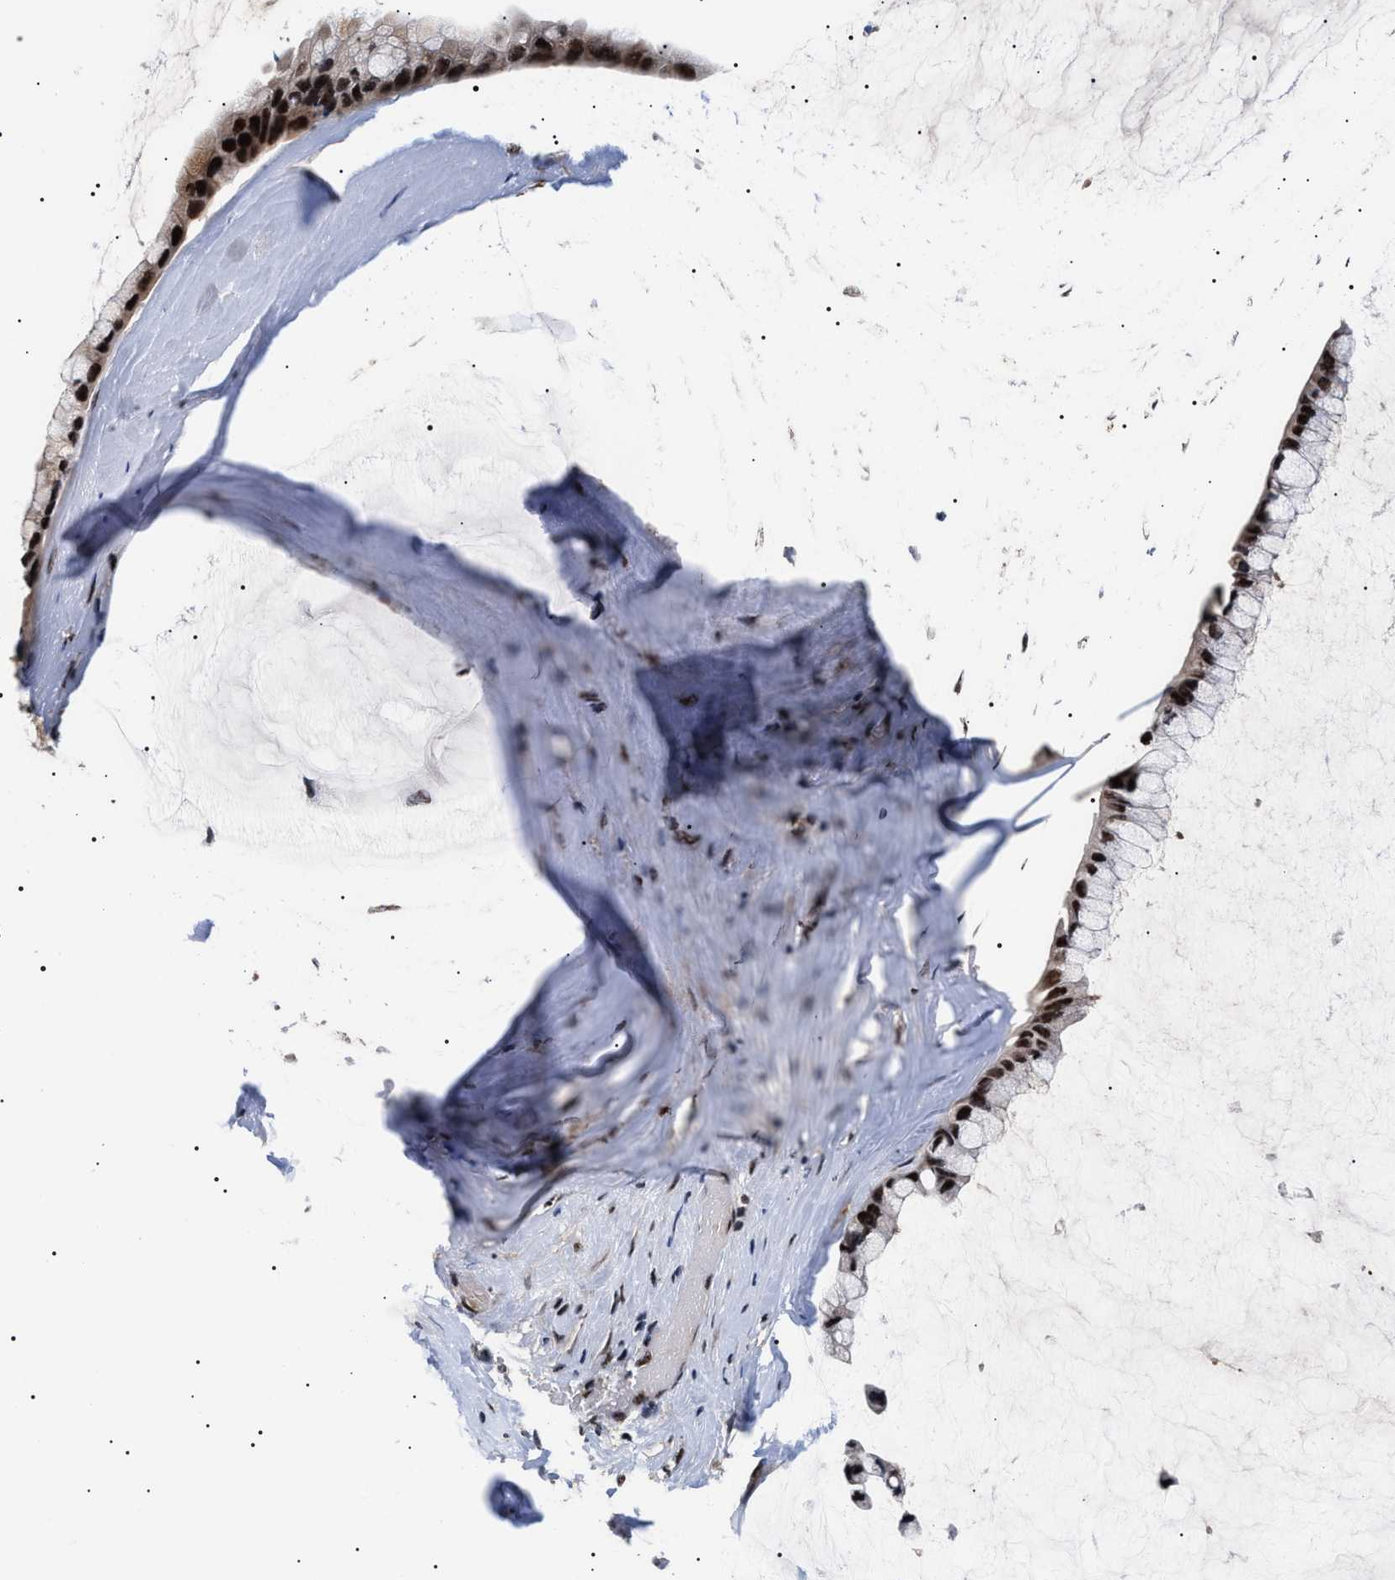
{"staining": {"intensity": "strong", "quantity": ">75%", "location": "nuclear"}, "tissue": "ovarian cancer", "cell_type": "Tumor cells", "image_type": "cancer", "snomed": [{"axis": "morphology", "description": "Cystadenocarcinoma, mucinous, NOS"}, {"axis": "topography", "description": "Ovary"}], "caption": "Protein staining of ovarian cancer (mucinous cystadenocarcinoma) tissue displays strong nuclear positivity in approximately >75% of tumor cells.", "gene": "CAAP1", "patient": {"sex": "female", "age": 39}}